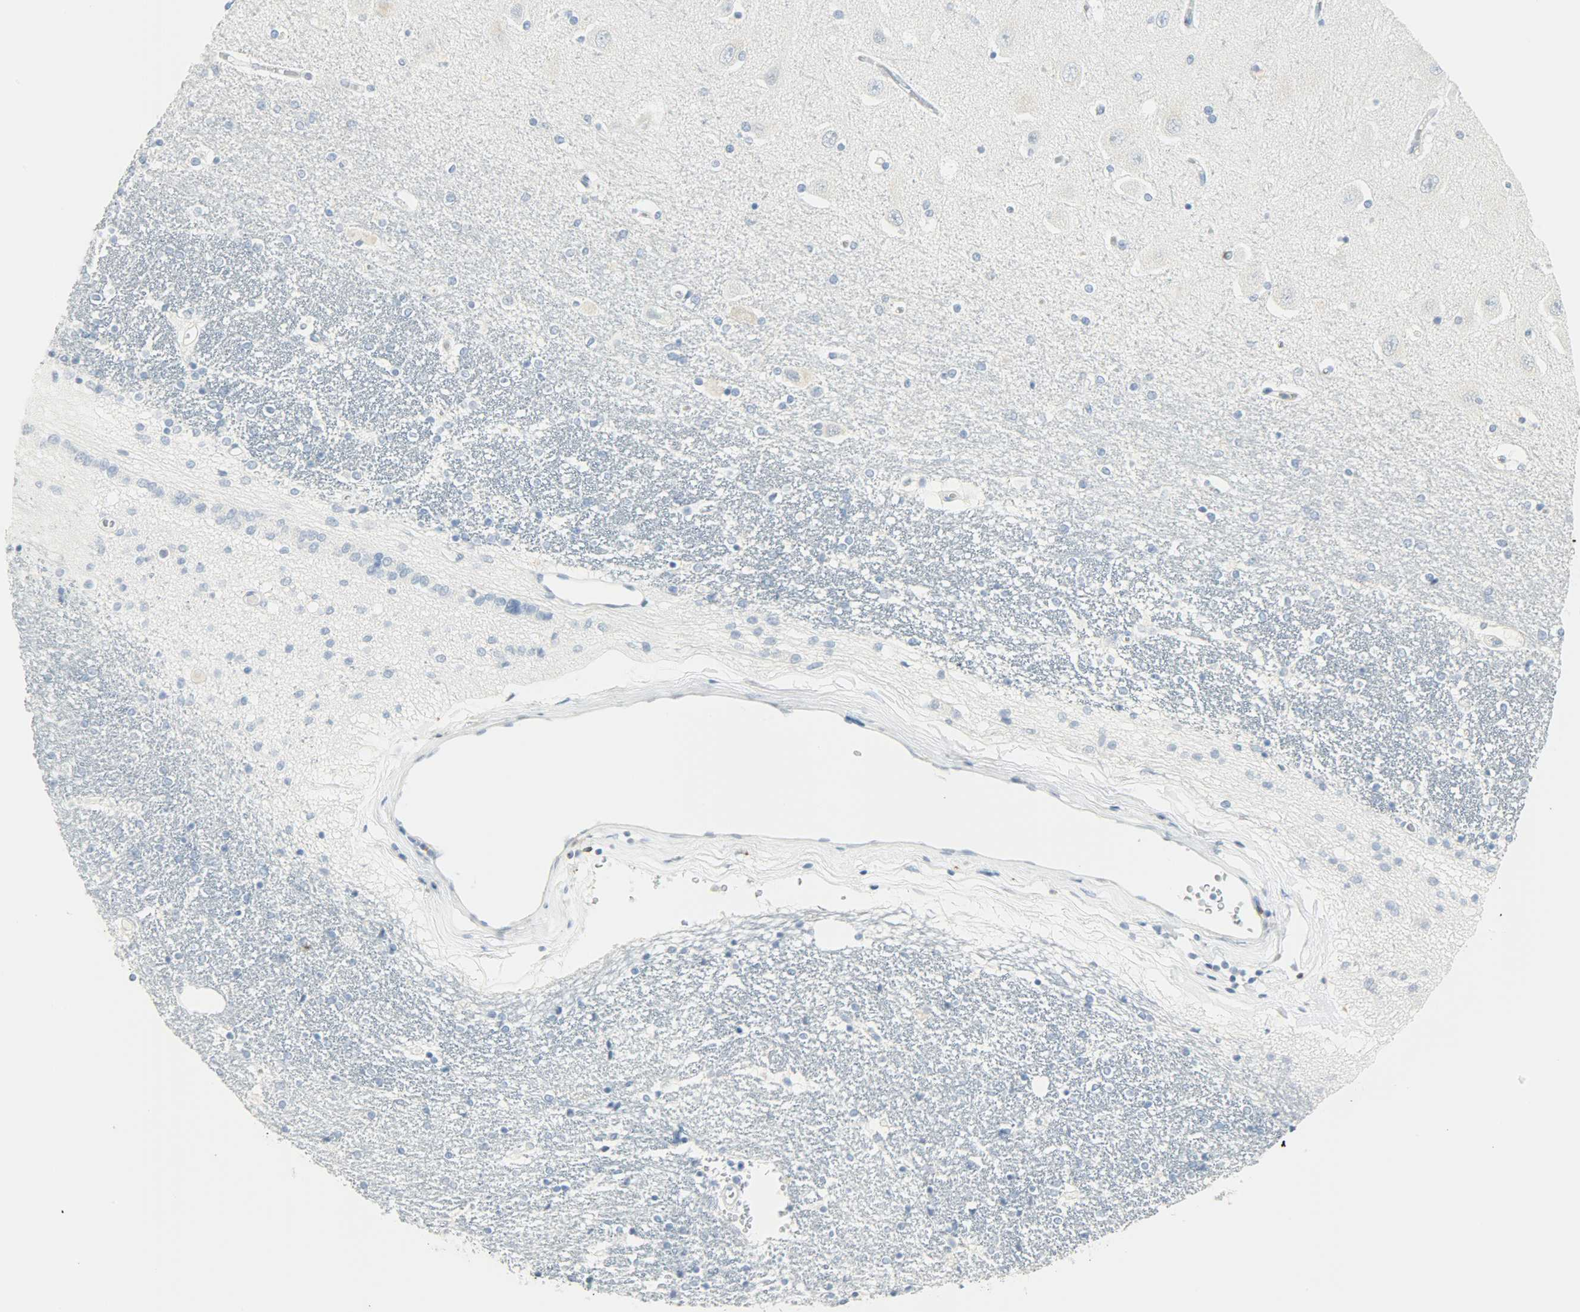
{"staining": {"intensity": "negative", "quantity": "none", "location": "none"}, "tissue": "hippocampus", "cell_type": "Glial cells", "image_type": "normal", "snomed": [{"axis": "morphology", "description": "Normal tissue, NOS"}, {"axis": "topography", "description": "Hippocampus"}], "caption": "The immunohistochemistry photomicrograph has no significant expression in glial cells of hippocampus.", "gene": "PTPN6", "patient": {"sex": "female", "age": 54}}